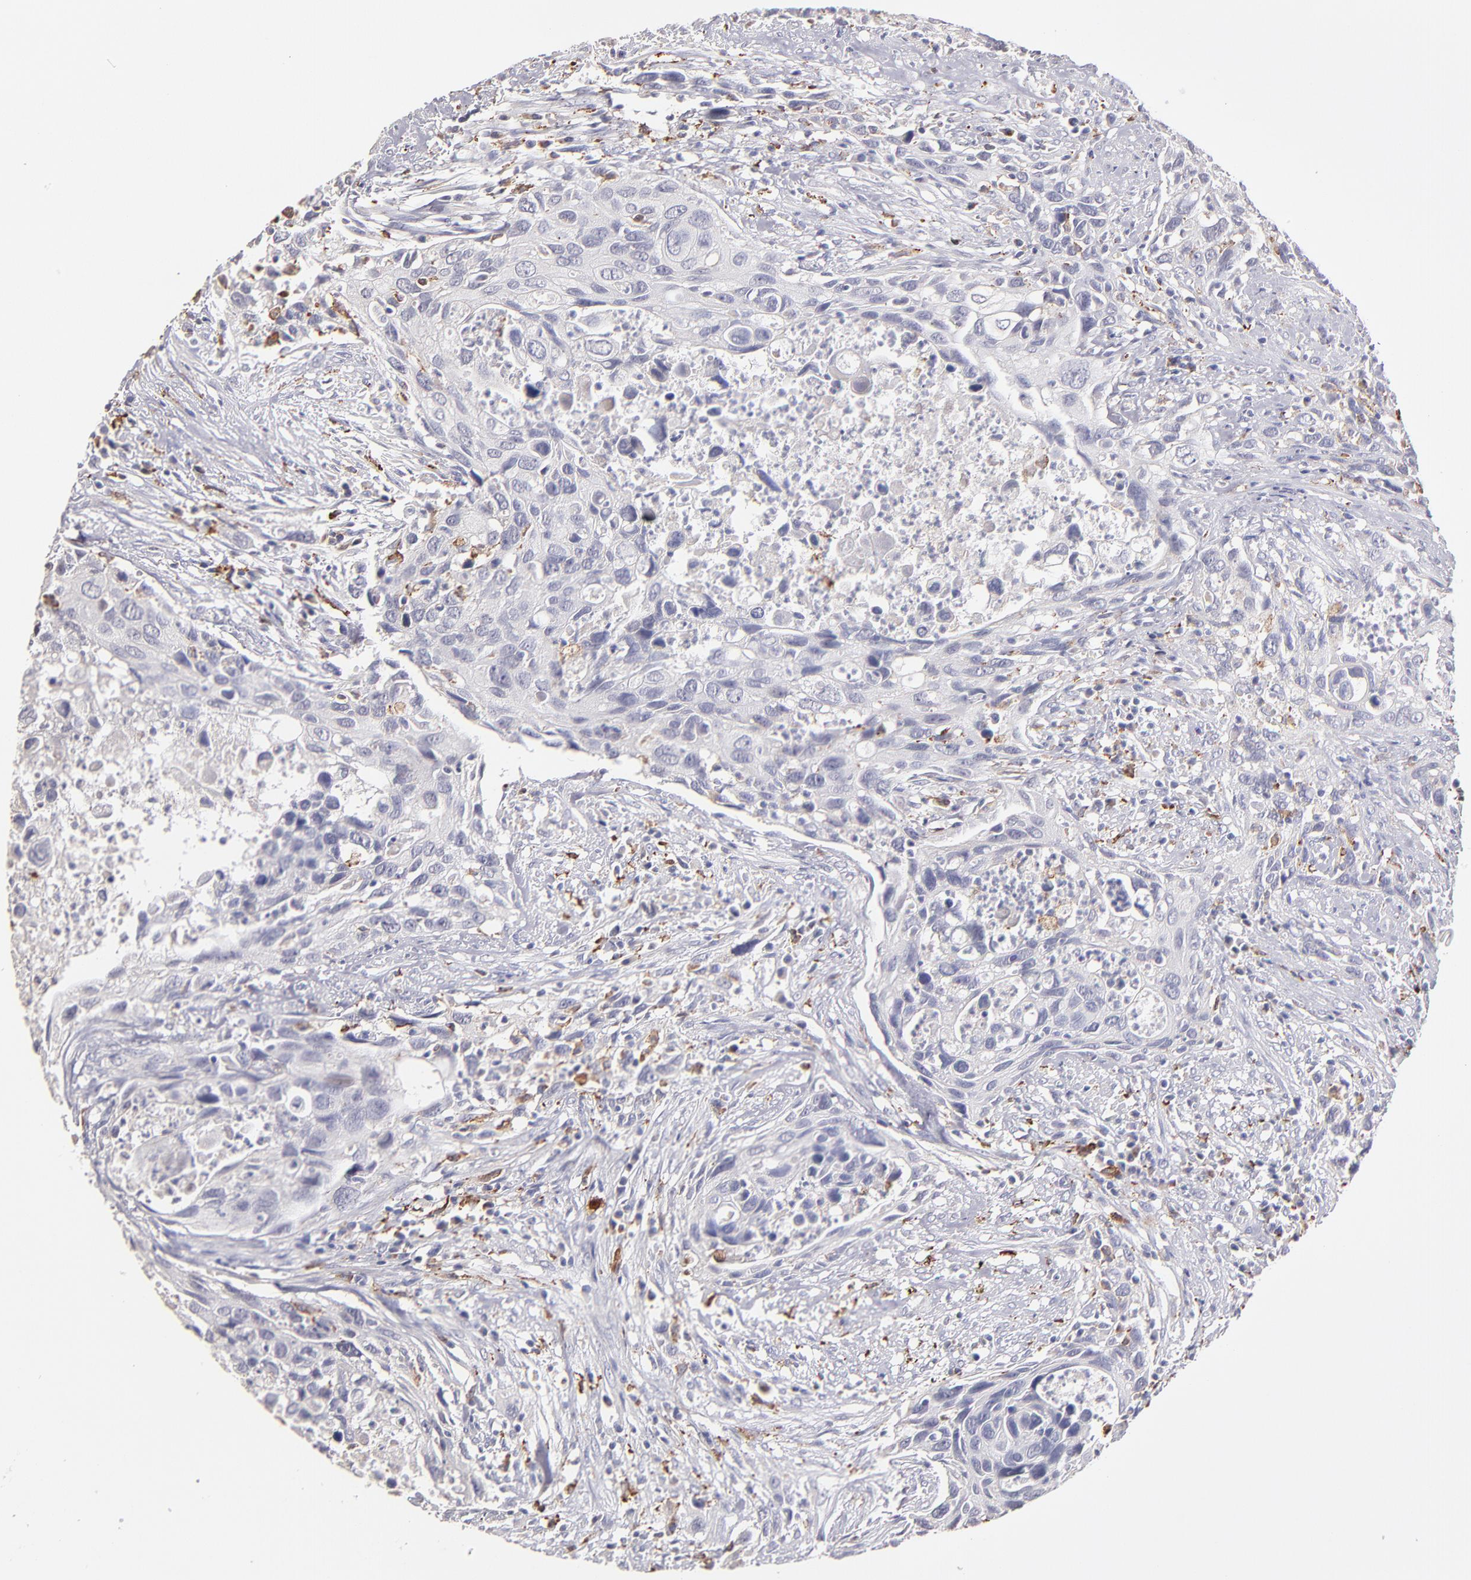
{"staining": {"intensity": "negative", "quantity": "none", "location": "none"}, "tissue": "urothelial cancer", "cell_type": "Tumor cells", "image_type": "cancer", "snomed": [{"axis": "morphology", "description": "Urothelial carcinoma, High grade"}, {"axis": "topography", "description": "Urinary bladder"}], "caption": "A photomicrograph of human urothelial cancer is negative for staining in tumor cells. Brightfield microscopy of immunohistochemistry (IHC) stained with DAB (brown) and hematoxylin (blue), captured at high magnification.", "gene": "GLDC", "patient": {"sex": "male", "age": 71}}